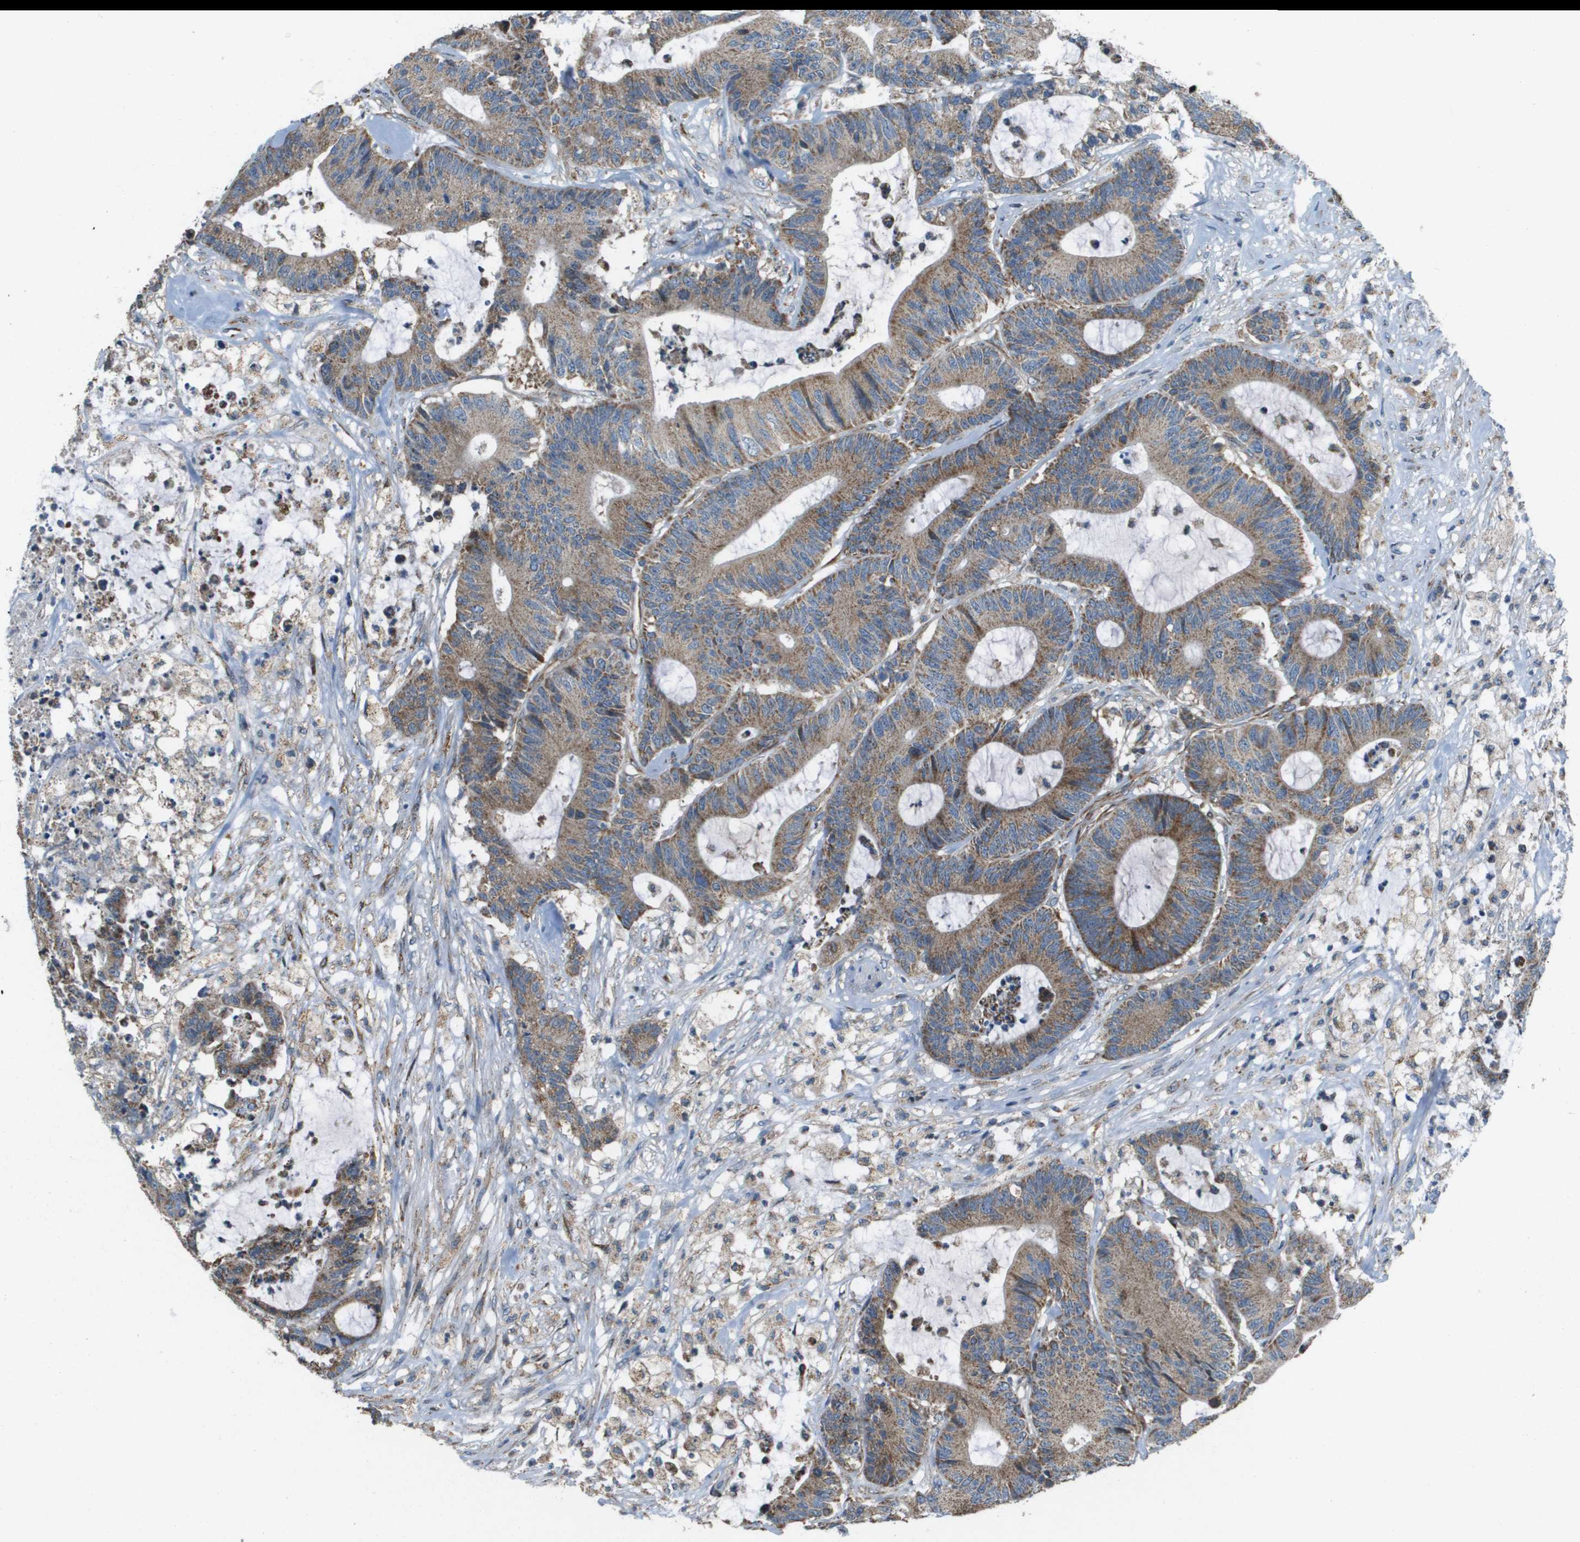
{"staining": {"intensity": "moderate", "quantity": ">75%", "location": "cytoplasmic/membranous"}, "tissue": "colorectal cancer", "cell_type": "Tumor cells", "image_type": "cancer", "snomed": [{"axis": "morphology", "description": "Adenocarcinoma, NOS"}, {"axis": "topography", "description": "Colon"}], "caption": "Colorectal adenocarcinoma stained for a protein shows moderate cytoplasmic/membranous positivity in tumor cells.", "gene": "NRK", "patient": {"sex": "female", "age": 84}}